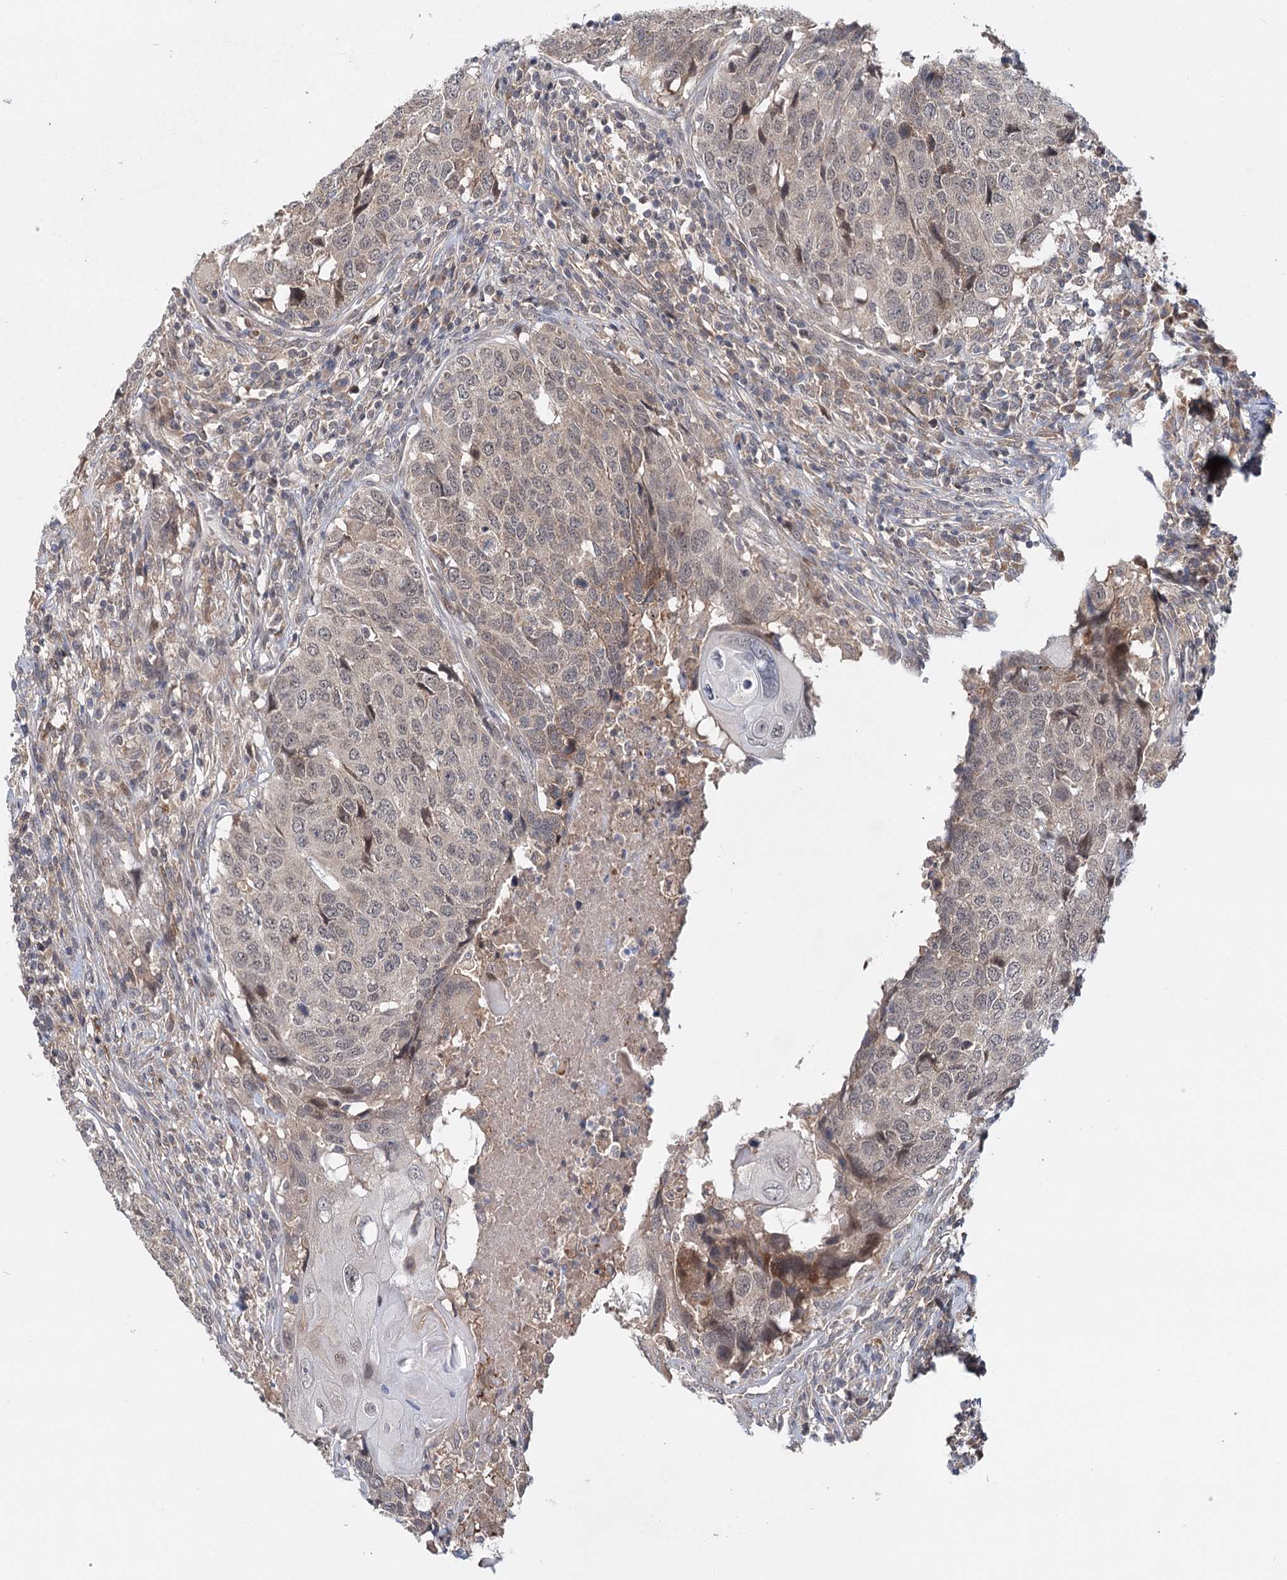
{"staining": {"intensity": "weak", "quantity": "25%-75%", "location": "cytoplasmic/membranous"}, "tissue": "head and neck cancer", "cell_type": "Tumor cells", "image_type": "cancer", "snomed": [{"axis": "morphology", "description": "Squamous cell carcinoma, NOS"}, {"axis": "topography", "description": "Head-Neck"}], "caption": "Immunohistochemistry micrograph of head and neck squamous cell carcinoma stained for a protein (brown), which demonstrates low levels of weak cytoplasmic/membranous positivity in approximately 25%-75% of tumor cells.", "gene": "AP3B1", "patient": {"sex": "male", "age": 66}}